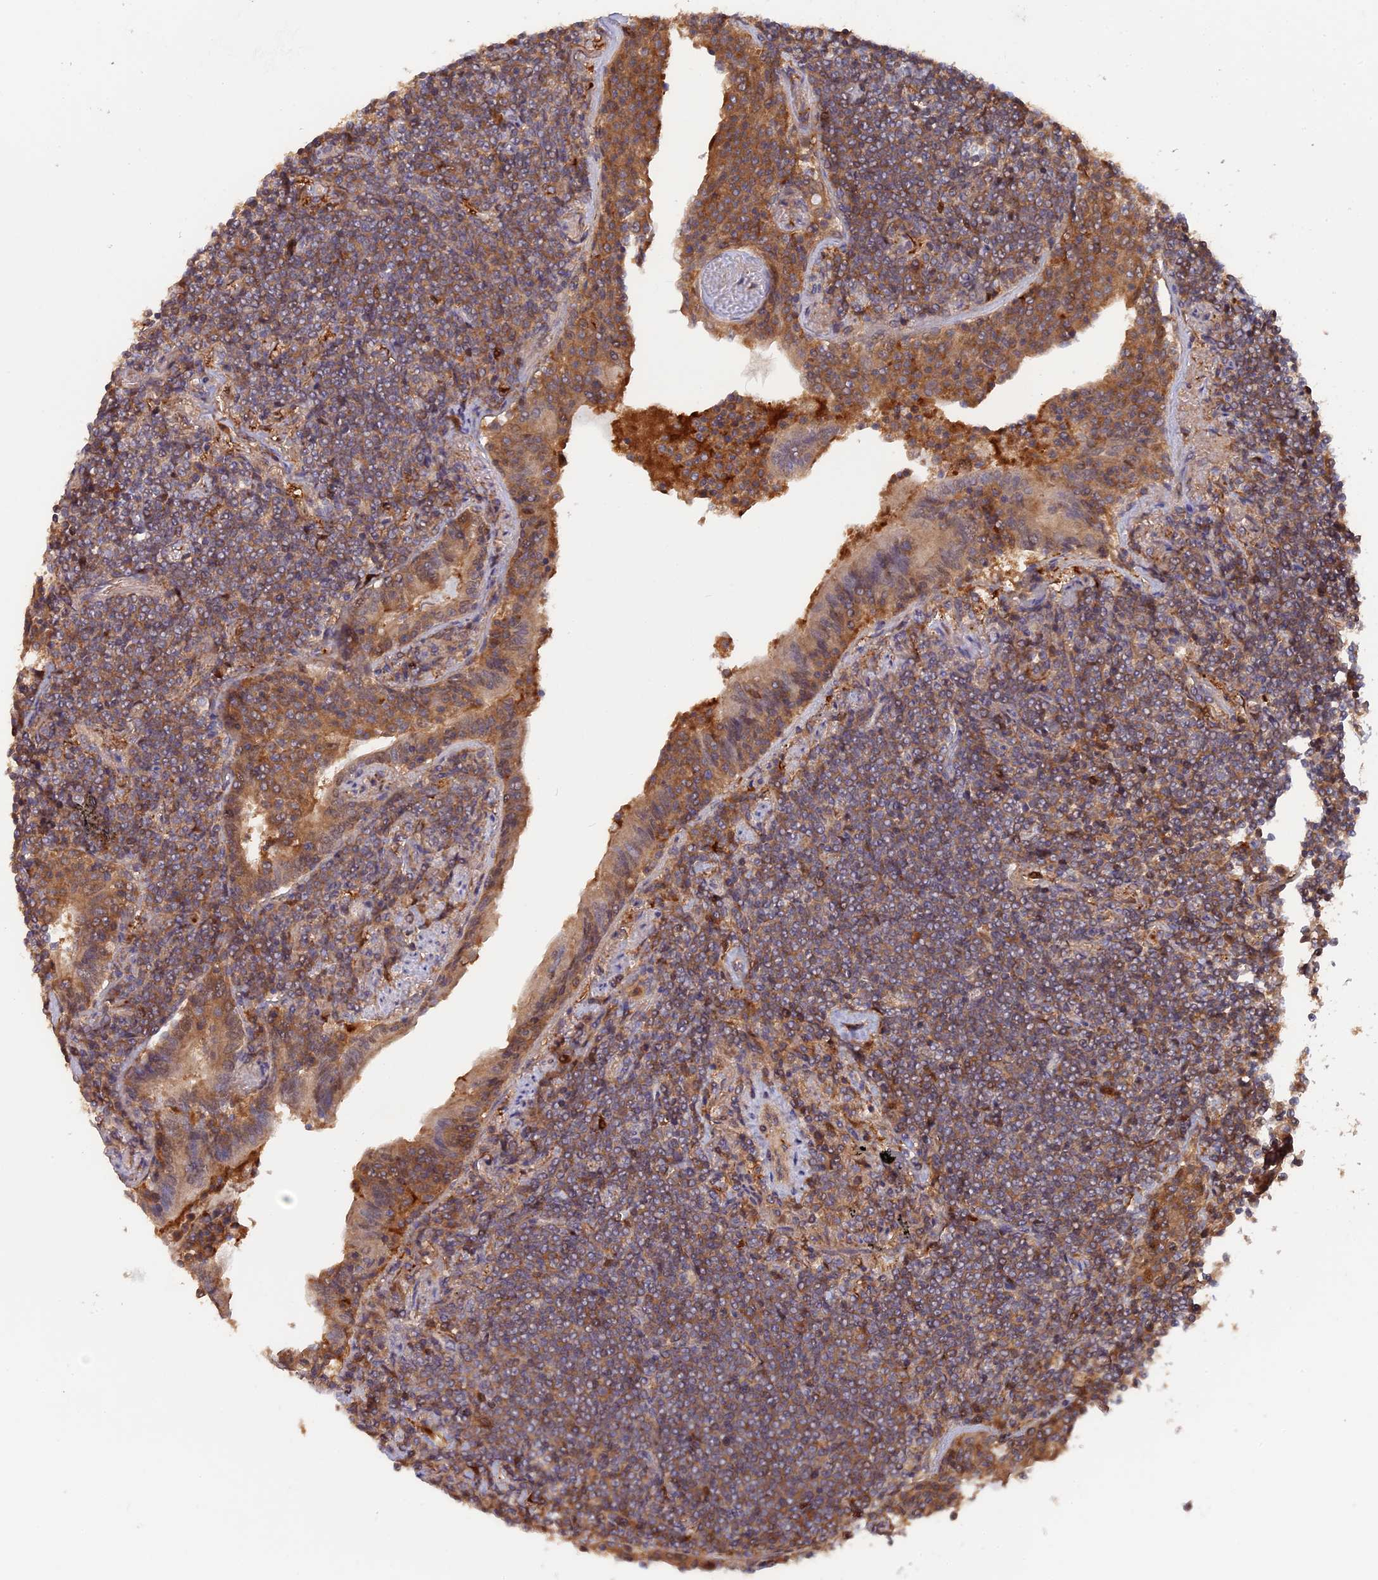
{"staining": {"intensity": "moderate", "quantity": ">75%", "location": "cytoplasmic/membranous"}, "tissue": "lymphoma", "cell_type": "Tumor cells", "image_type": "cancer", "snomed": [{"axis": "morphology", "description": "Malignant lymphoma, non-Hodgkin's type, Low grade"}, {"axis": "topography", "description": "Lung"}], "caption": "Low-grade malignant lymphoma, non-Hodgkin's type tissue demonstrates moderate cytoplasmic/membranous staining in approximately >75% of tumor cells", "gene": "BLVRA", "patient": {"sex": "female", "age": 71}}